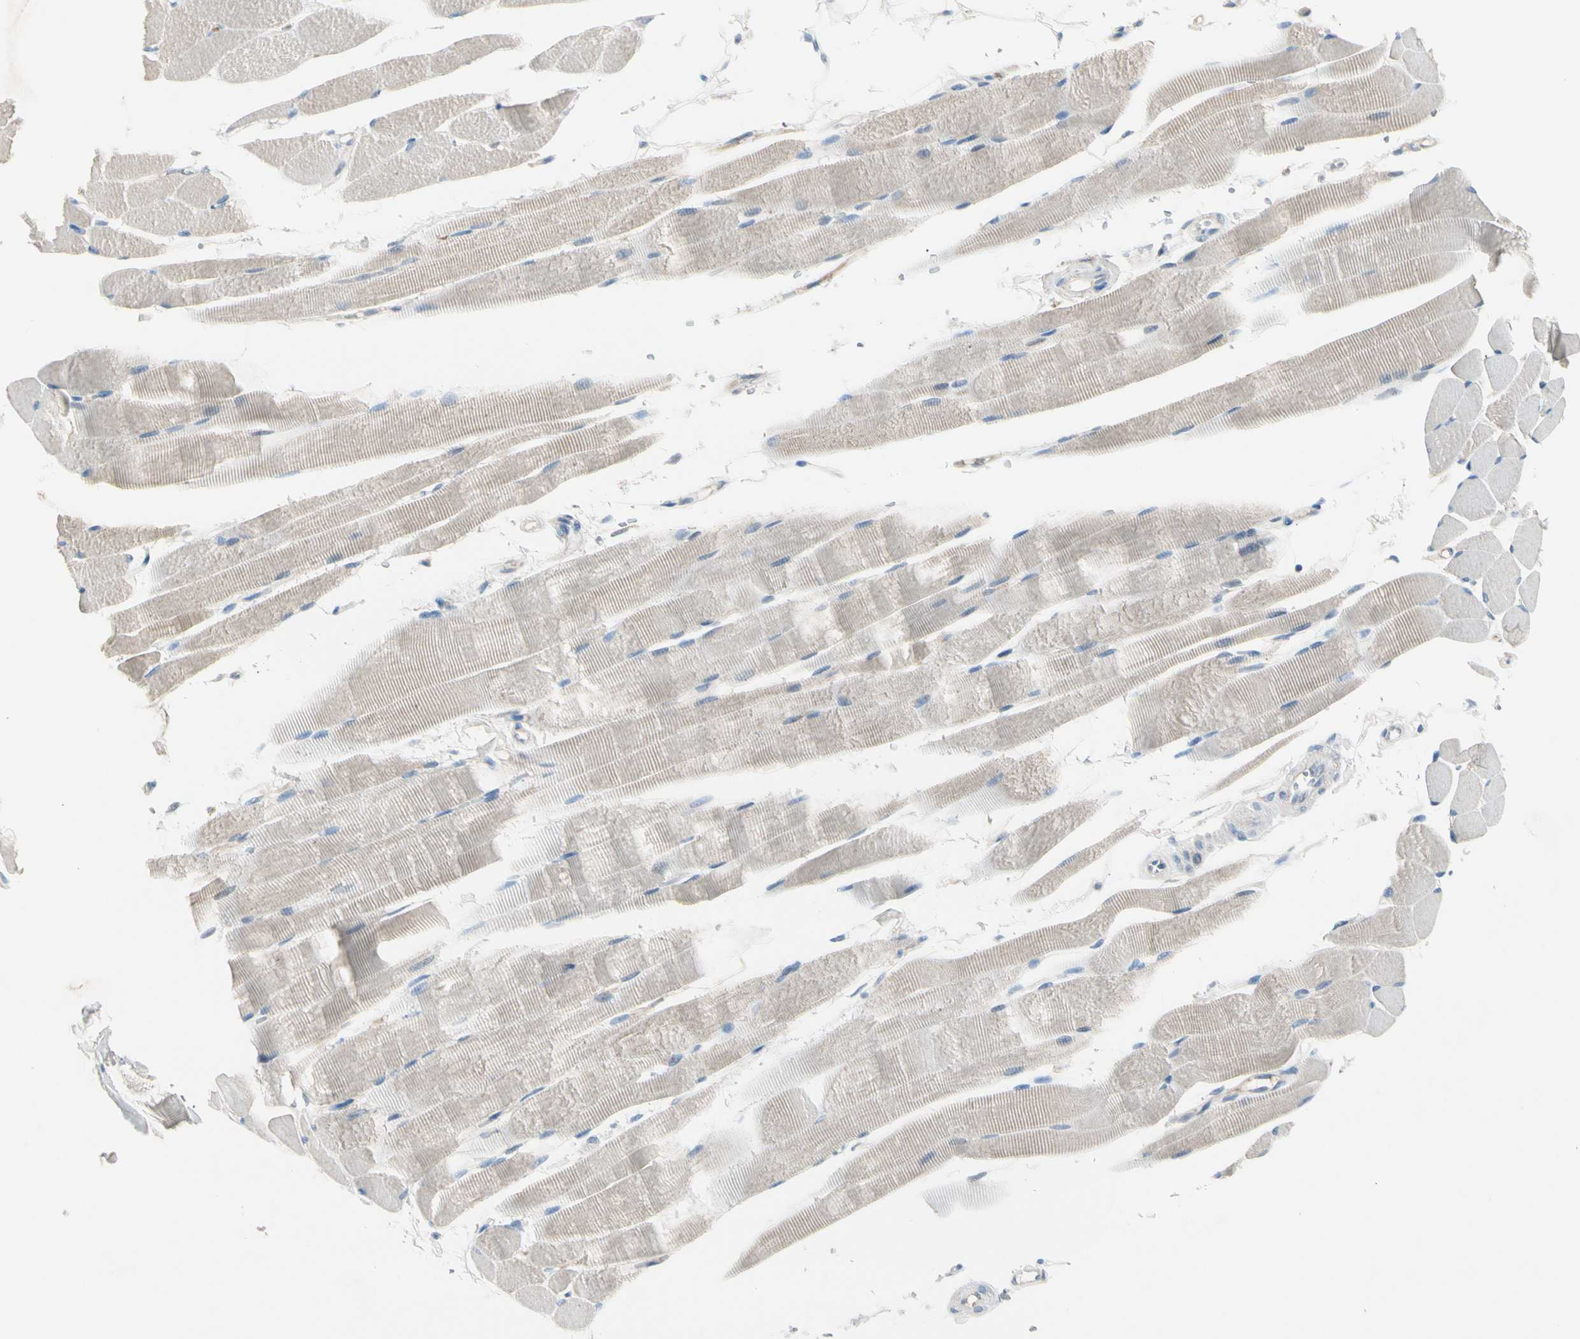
{"staining": {"intensity": "negative", "quantity": "none", "location": "none"}, "tissue": "skeletal muscle", "cell_type": "Myocytes", "image_type": "normal", "snomed": [{"axis": "morphology", "description": "Normal tissue, NOS"}, {"axis": "topography", "description": "Skeletal muscle"}, {"axis": "topography", "description": "Peripheral nerve tissue"}], "caption": "There is no significant staining in myocytes of skeletal muscle. (Brightfield microscopy of DAB immunohistochemistry (IHC) at high magnification).", "gene": "SERPIND1", "patient": {"sex": "female", "age": 84}}